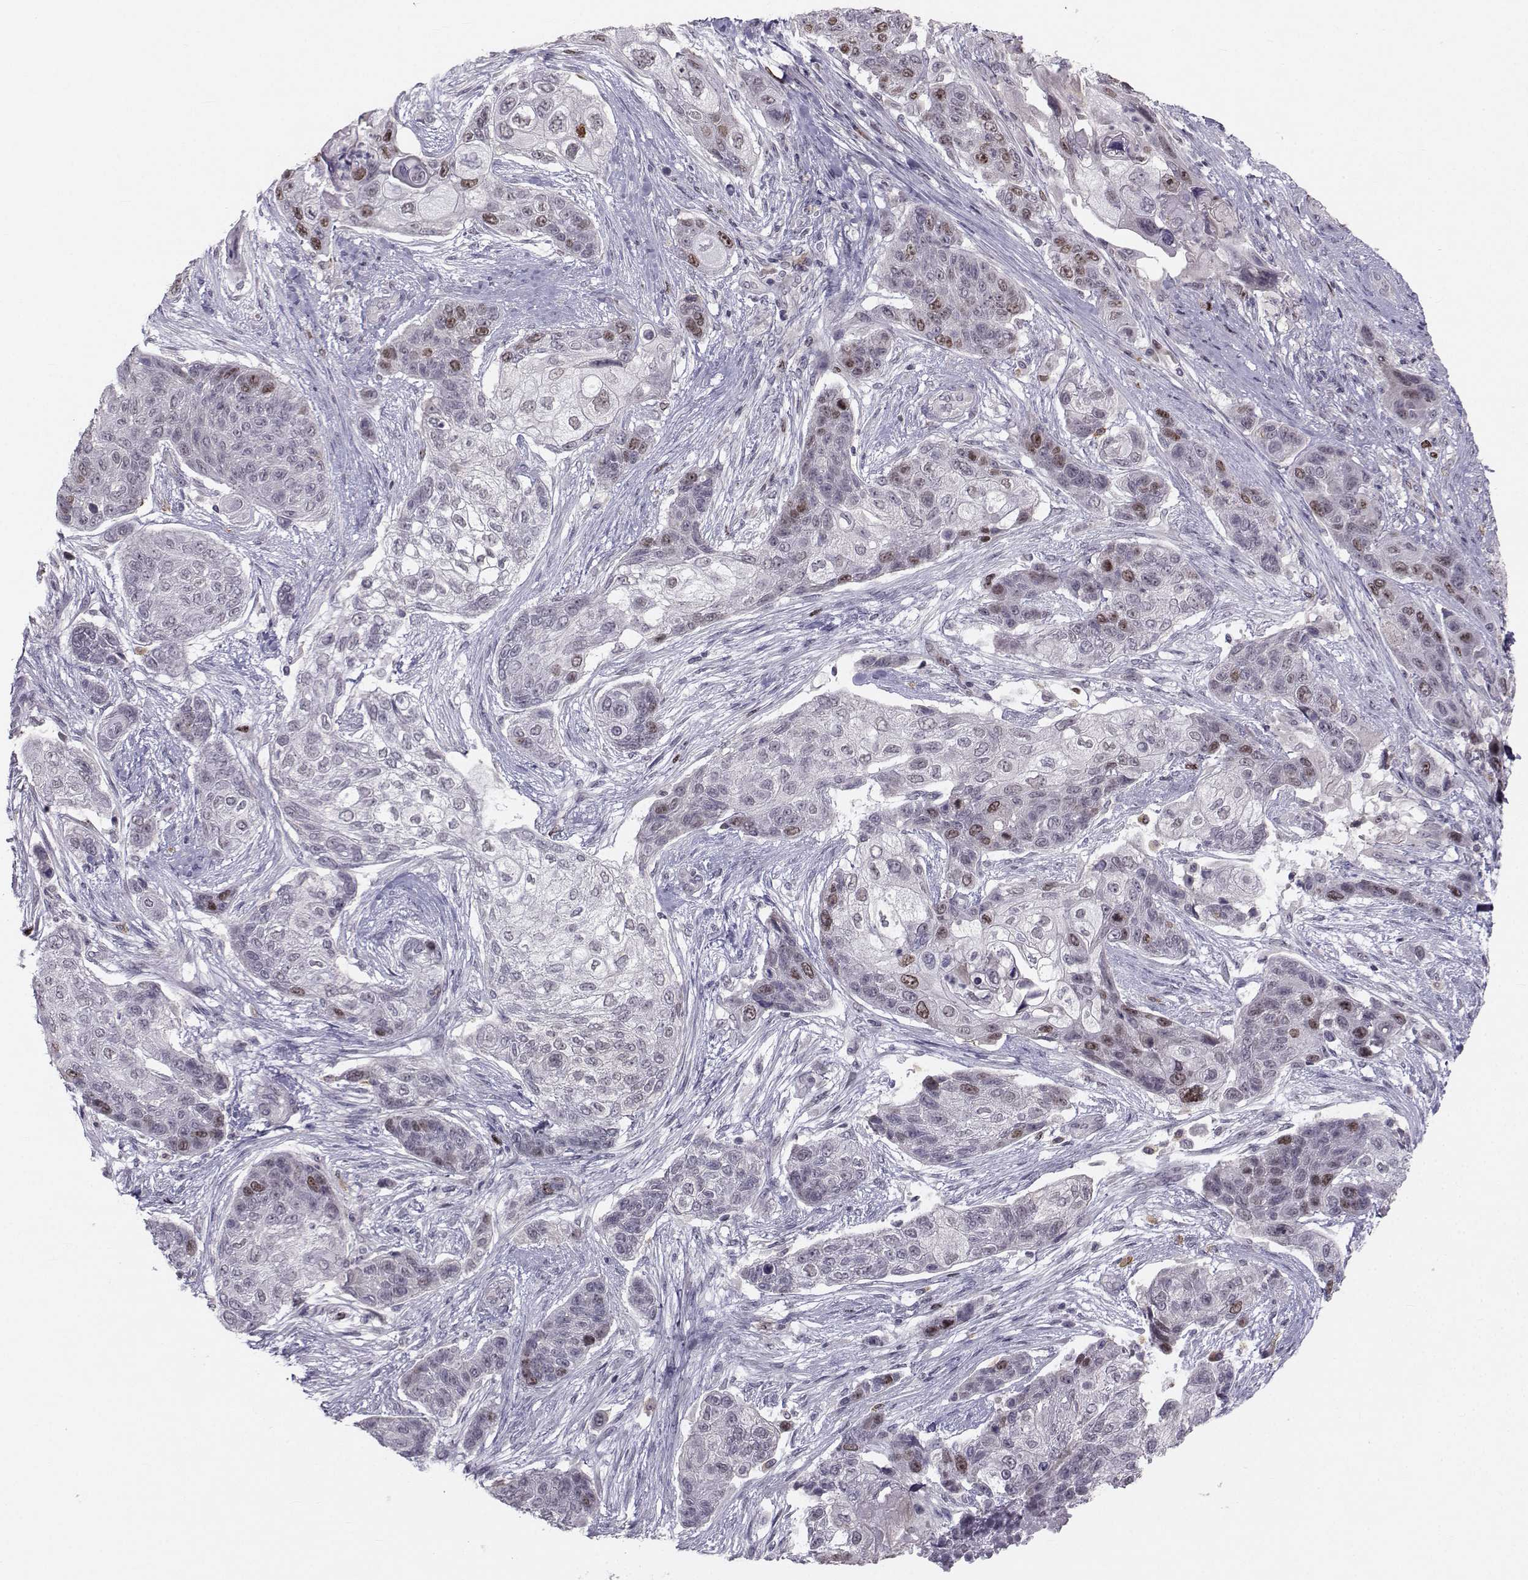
{"staining": {"intensity": "weak", "quantity": "<25%", "location": "nuclear"}, "tissue": "lung cancer", "cell_type": "Tumor cells", "image_type": "cancer", "snomed": [{"axis": "morphology", "description": "Squamous cell carcinoma, NOS"}, {"axis": "topography", "description": "Lung"}], "caption": "Squamous cell carcinoma (lung) was stained to show a protein in brown. There is no significant expression in tumor cells. The staining is performed using DAB (3,3'-diaminobenzidine) brown chromogen with nuclei counter-stained in using hematoxylin.", "gene": "LRP8", "patient": {"sex": "male", "age": 69}}